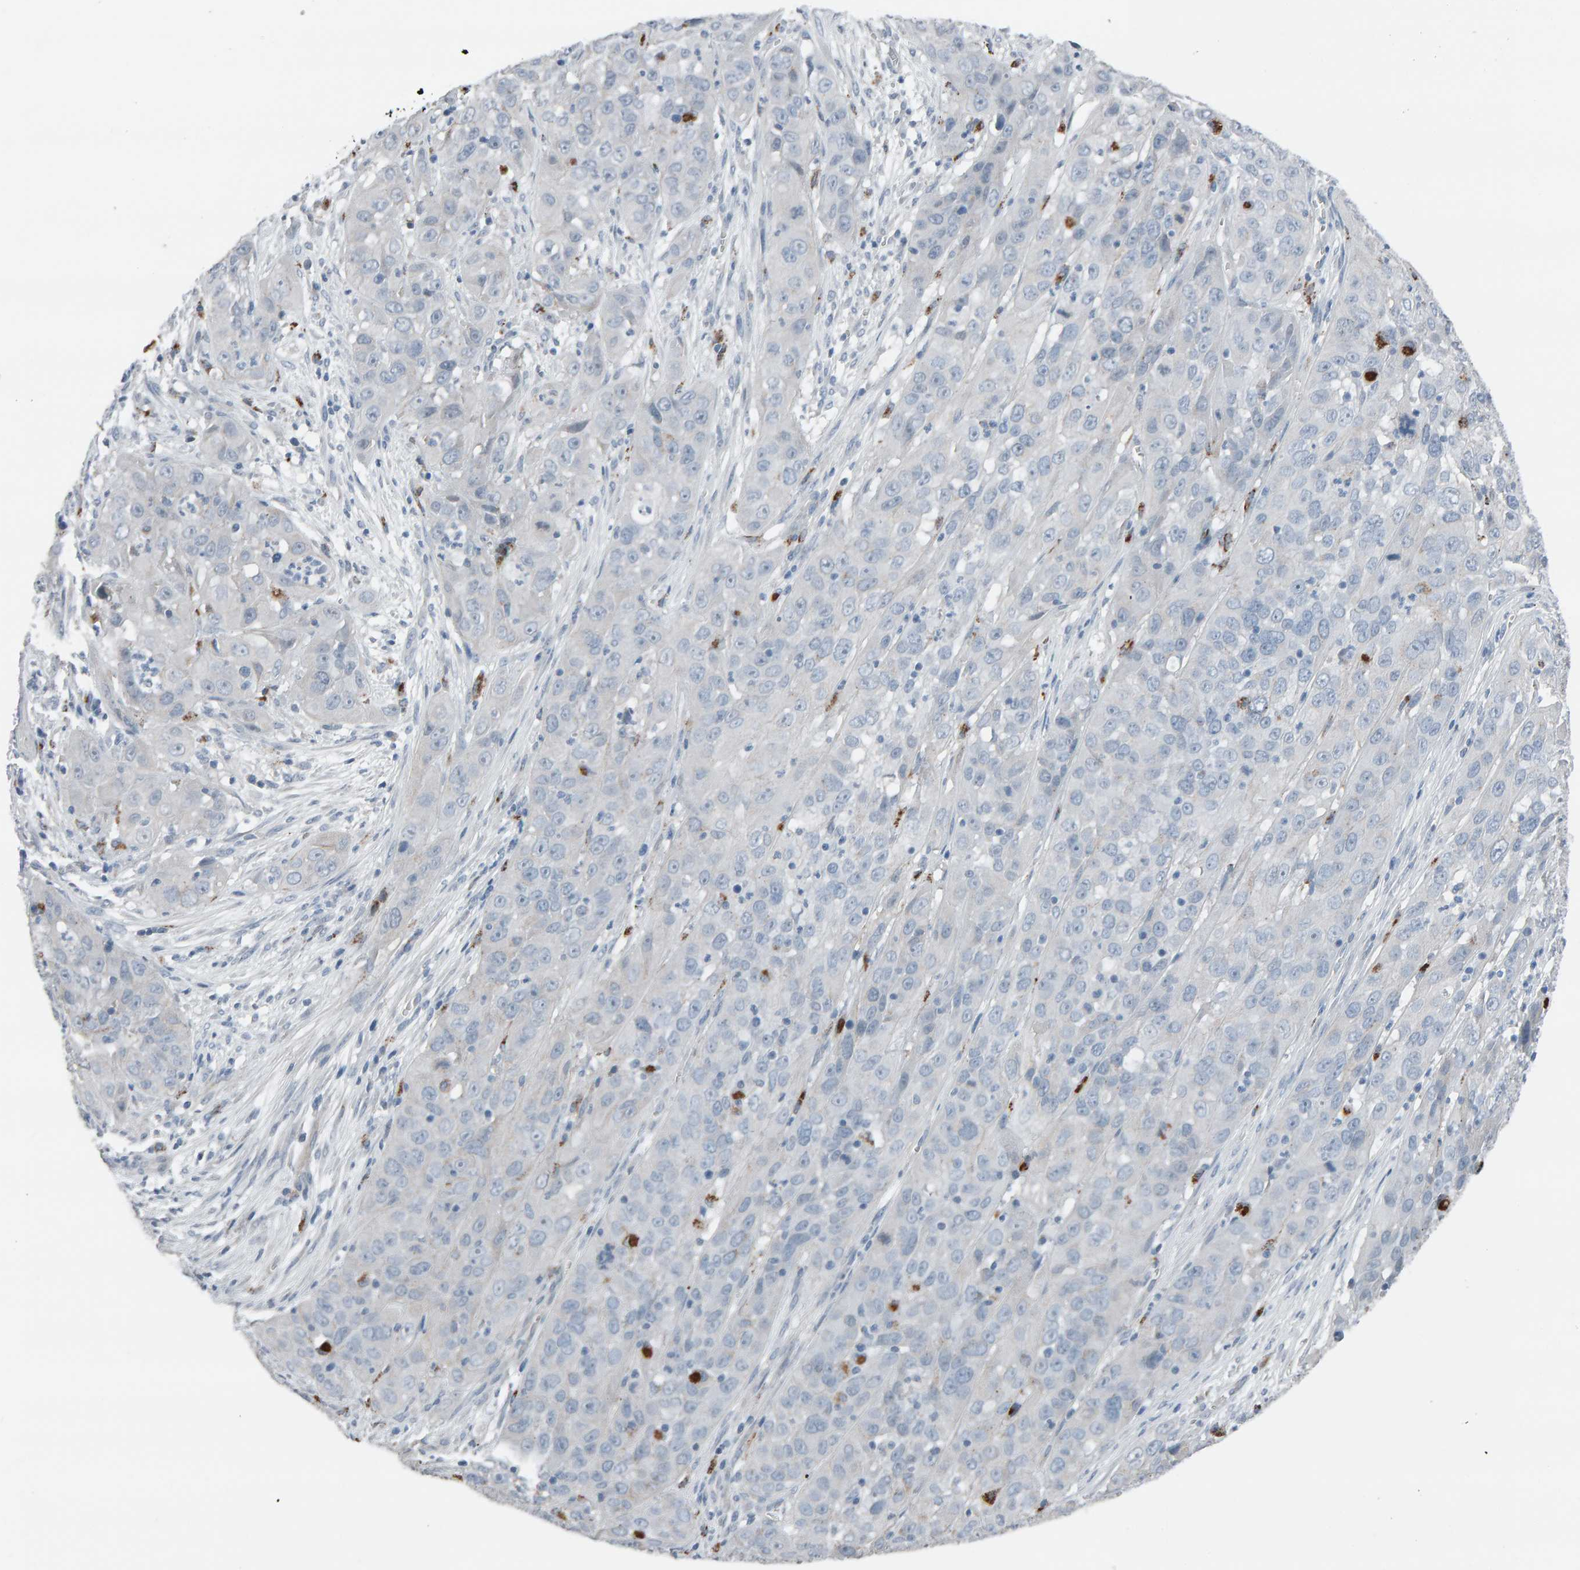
{"staining": {"intensity": "negative", "quantity": "none", "location": "none"}, "tissue": "cervical cancer", "cell_type": "Tumor cells", "image_type": "cancer", "snomed": [{"axis": "morphology", "description": "Squamous cell carcinoma, NOS"}, {"axis": "topography", "description": "Cervix"}], "caption": "This is a histopathology image of immunohistochemistry staining of cervical cancer (squamous cell carcinoma), which shows no positivity in tumor cells.", "gene": "IPPK", "patient": {"sex": "female", "age": 32}}